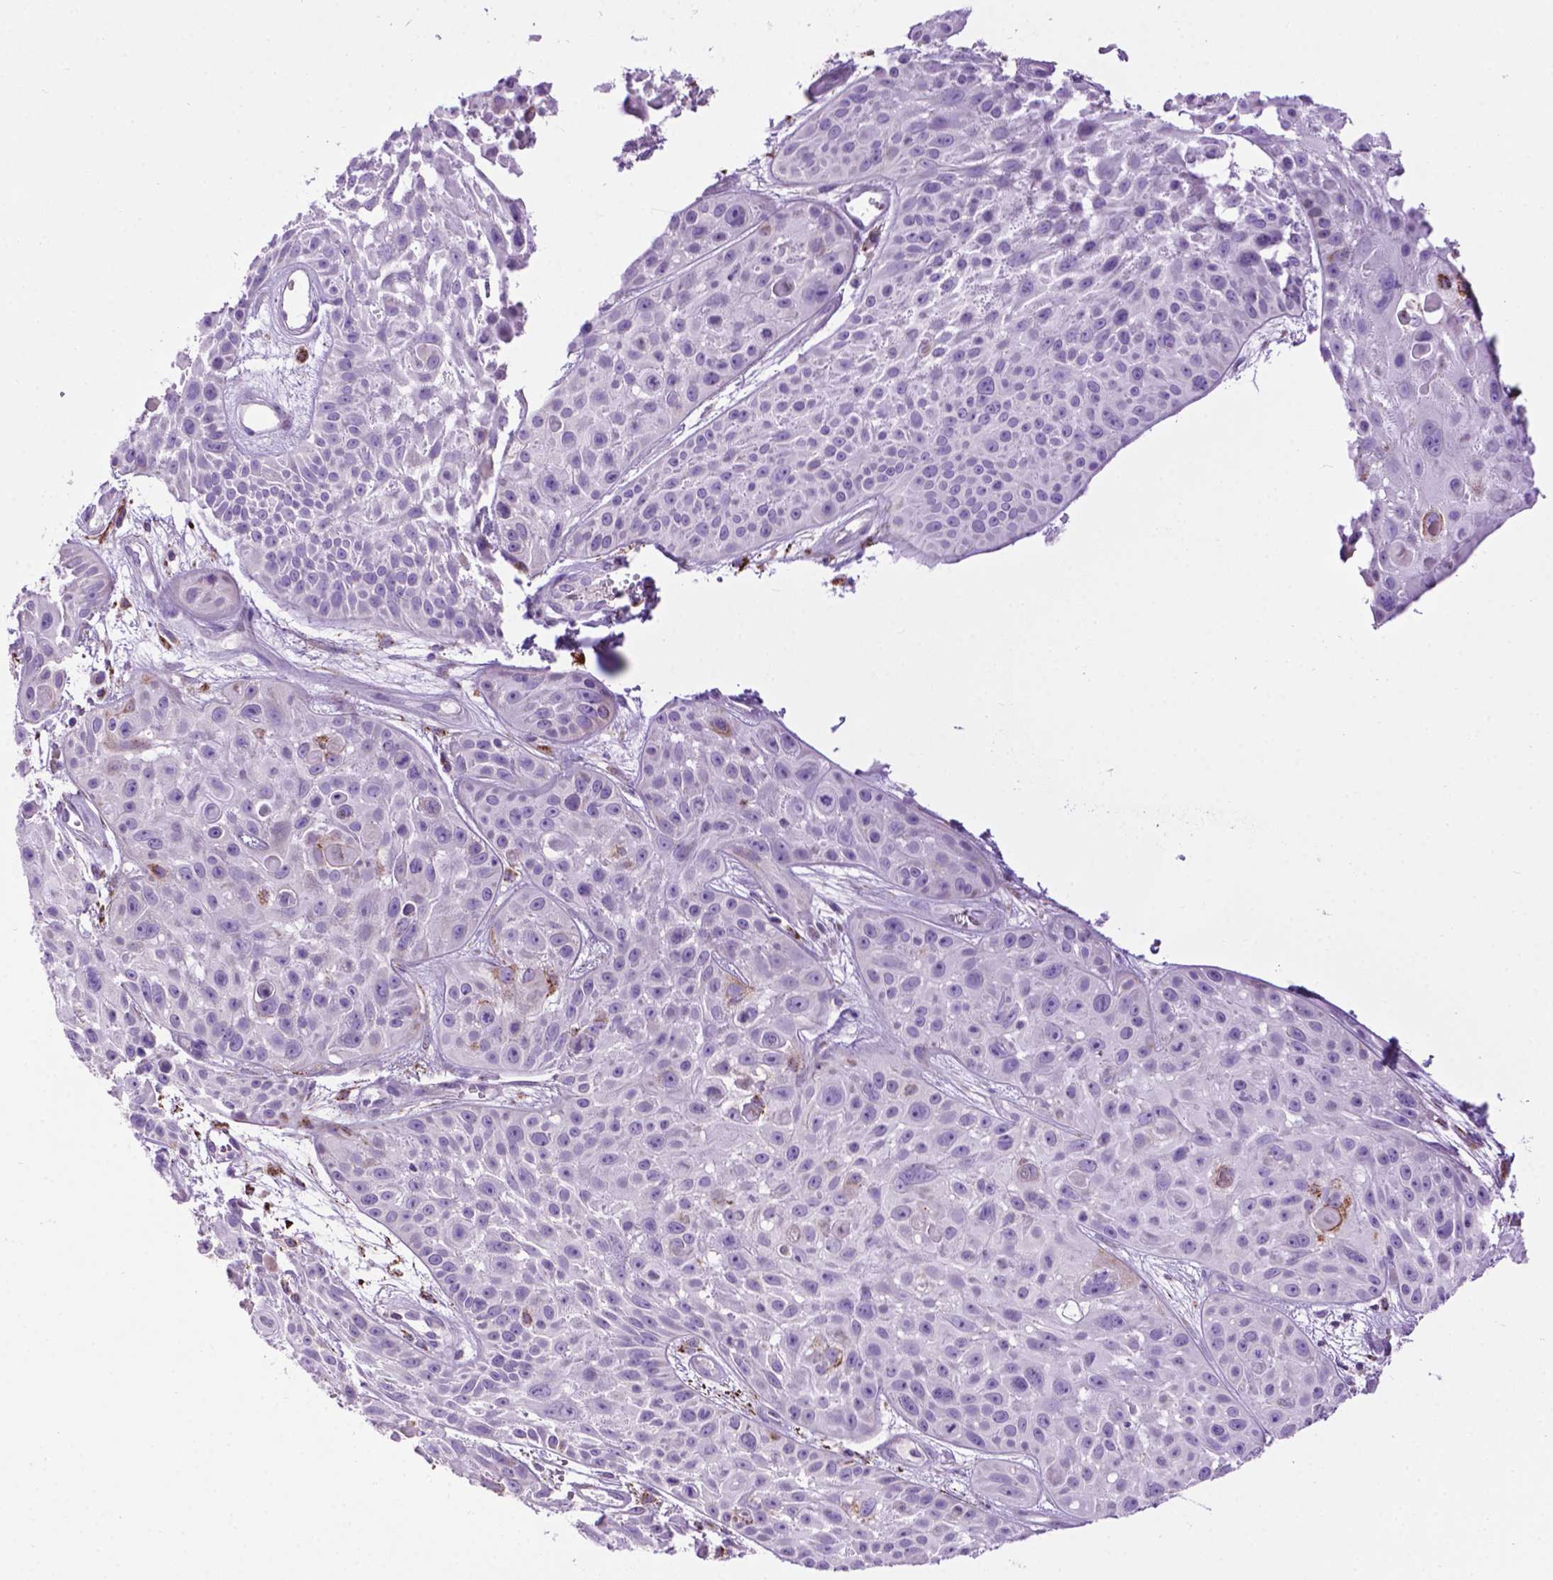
{"staining": {"intensity": "negative", "quantity": "none", "location": "none"}, "tissue": "skin cancer", "cell_type": "Tumor cells", "image_type": "cancer", "snomed": [{"axis": "morphology", "description": "Squamous cell carcinoma, NOS"}, {"axis": "topography", "description": "Skin"}, {"axis": "topography", "description": "Anal"}], "caption": "A photomicrograph of skin cancer (squamous cell carcinoma) stained for a protein demonstrates no brown staining in tumor cells. The staining was performed using DAB (3,3'-diaminobenzidine) to visualize the protein expression in brown, while the nuclei were stained in blue with hematoxylin (Magnification: 20x).", "gene": "TMEM132E", "patient": {"sex": "female", "age": 75}}